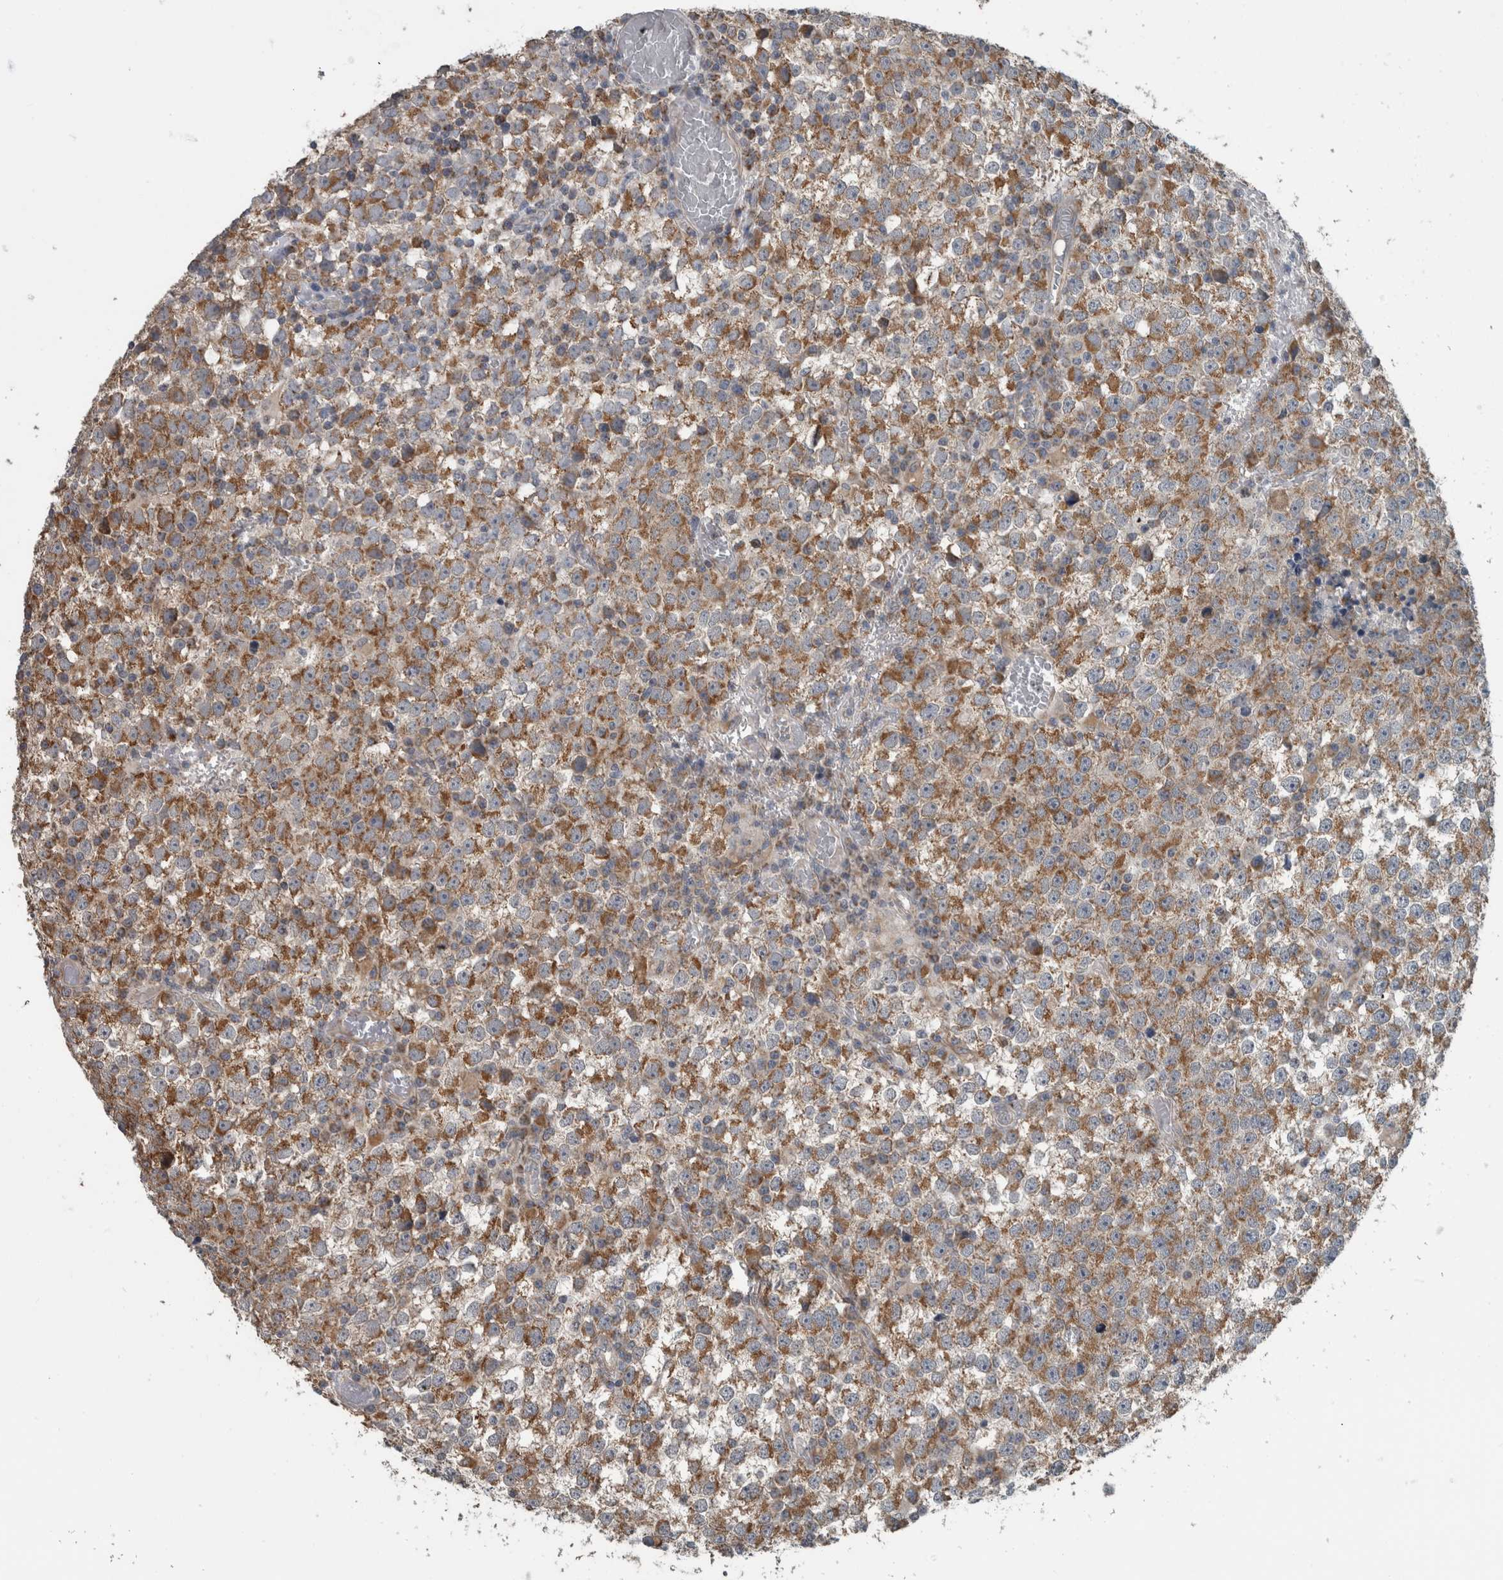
{"staining": {"intensity": "moderate", "quantity": ">75%", "location": "cytoplasmic/membranous"}, "tissue": "testis cancer", "cell_type": "Tumor cells", "image_type": "cancer", "snomed": [{"axis": "morphology", "description": "Seminoma, NOS"}, {"axis": "topography", "description": "Testis"}], "caption": "DAB (3,3'-diaminobenzidine) immunohistochemical staining of testis cancer (seminoma) shows moderate cytoplasmic/membranous protein positivity in about >75% of tumor cells.", "gene": "ARMC1", "patient": {"sex": "male", "age": 65}}